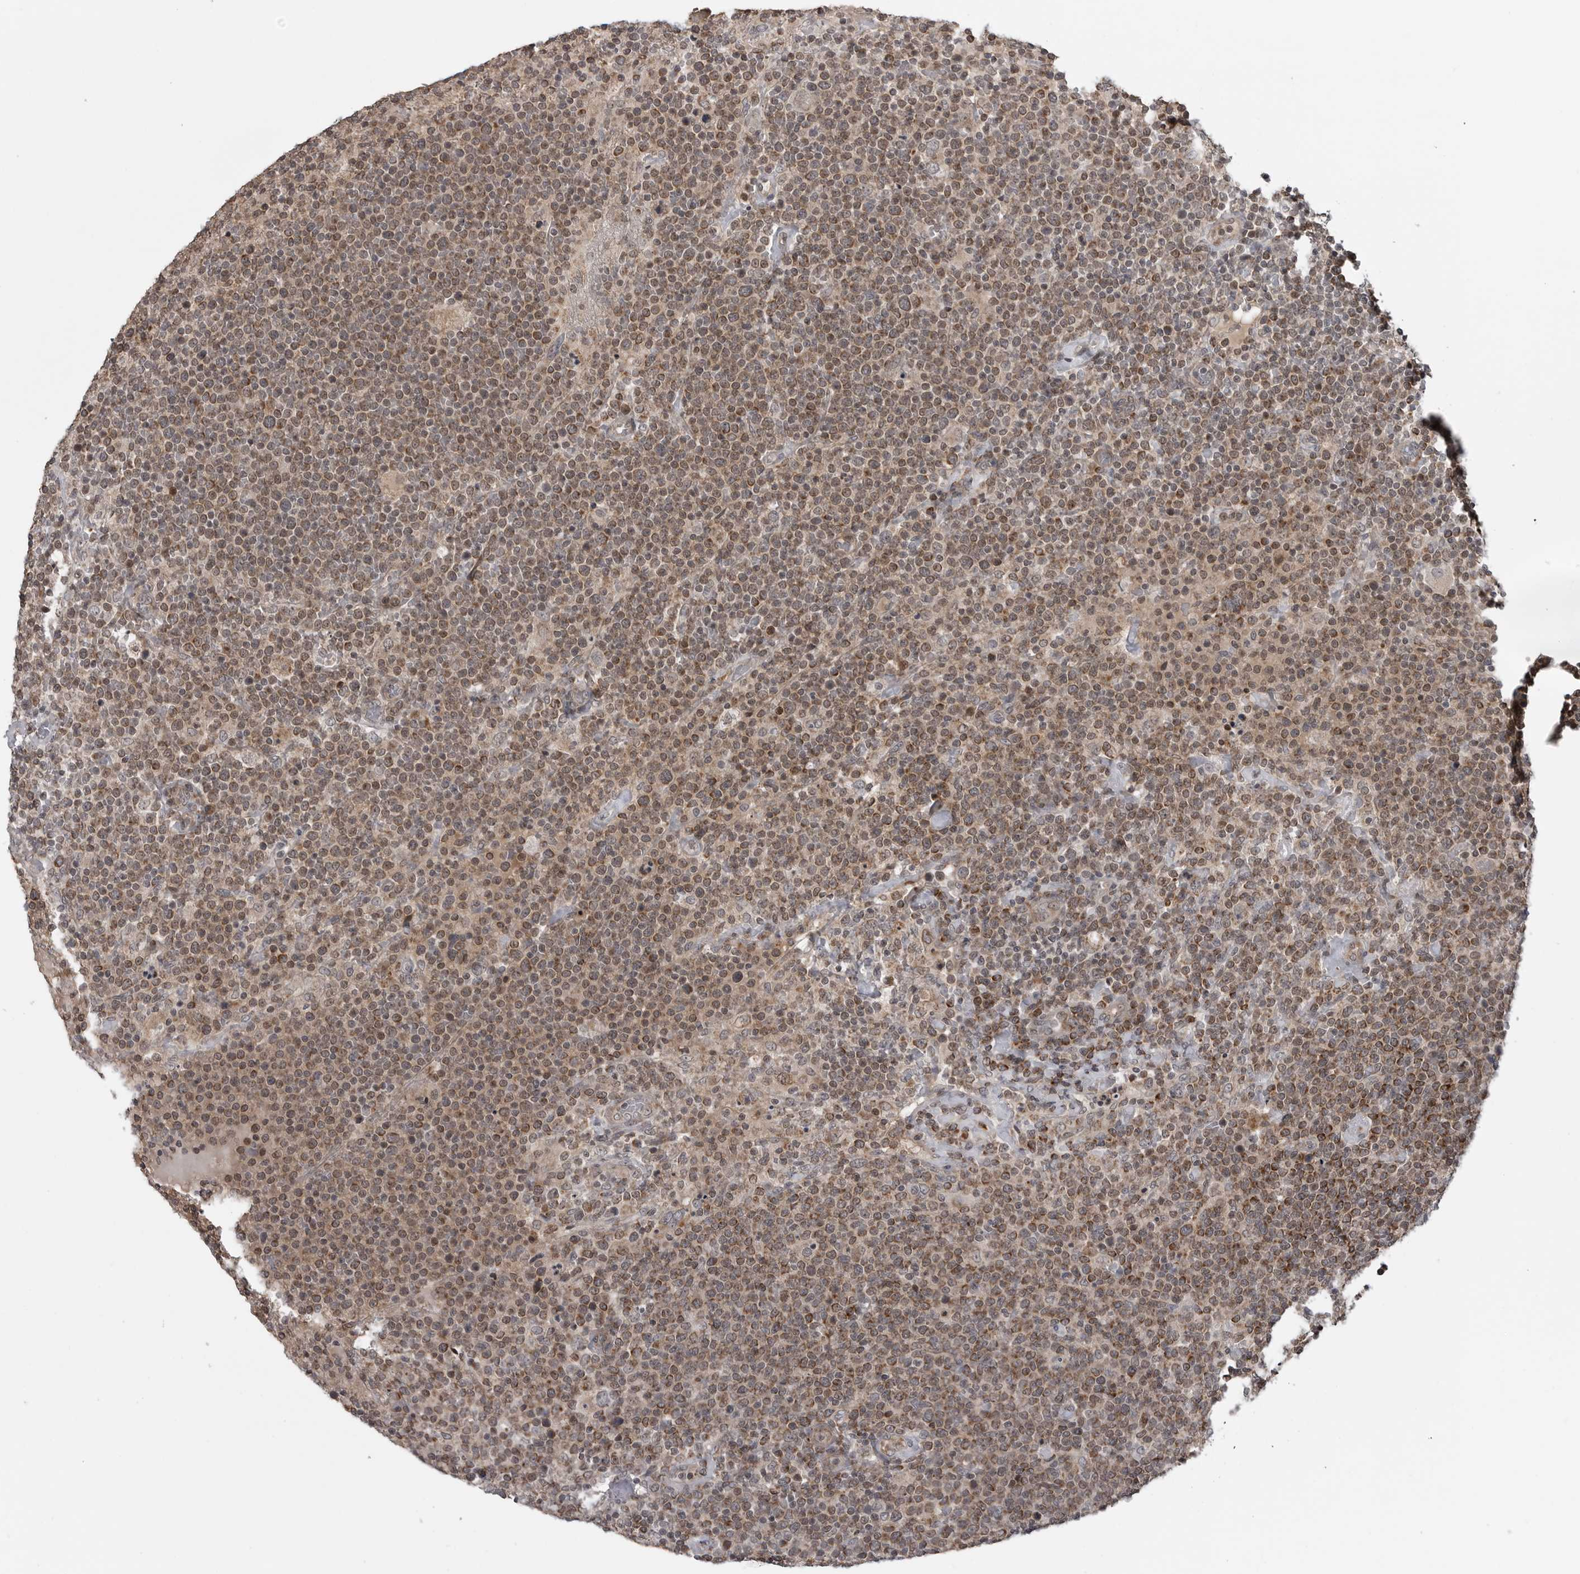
{"staining": {"intensity": "moderate", "quantity": ">75%", "location": "cytoplasmic/membranous"}, "tissue": "lymphoma", "cell_type": "Tumor cells", "image_type": "cancer", "snomed": [{"axis": "morphology", "description": "Malignant lymphoma, non-Hodgkin's type, High grade"}, {"axis": "topography", "description": "Lymph node"}], "caption": "Immunohistochemical staining of lymphoma exhibits moderate cytoplasmic/membranous protein positivity in approximately >75% of tumor cells.", "gene": "FAAP100", "patient": {"sex": "male", "age": 61}}